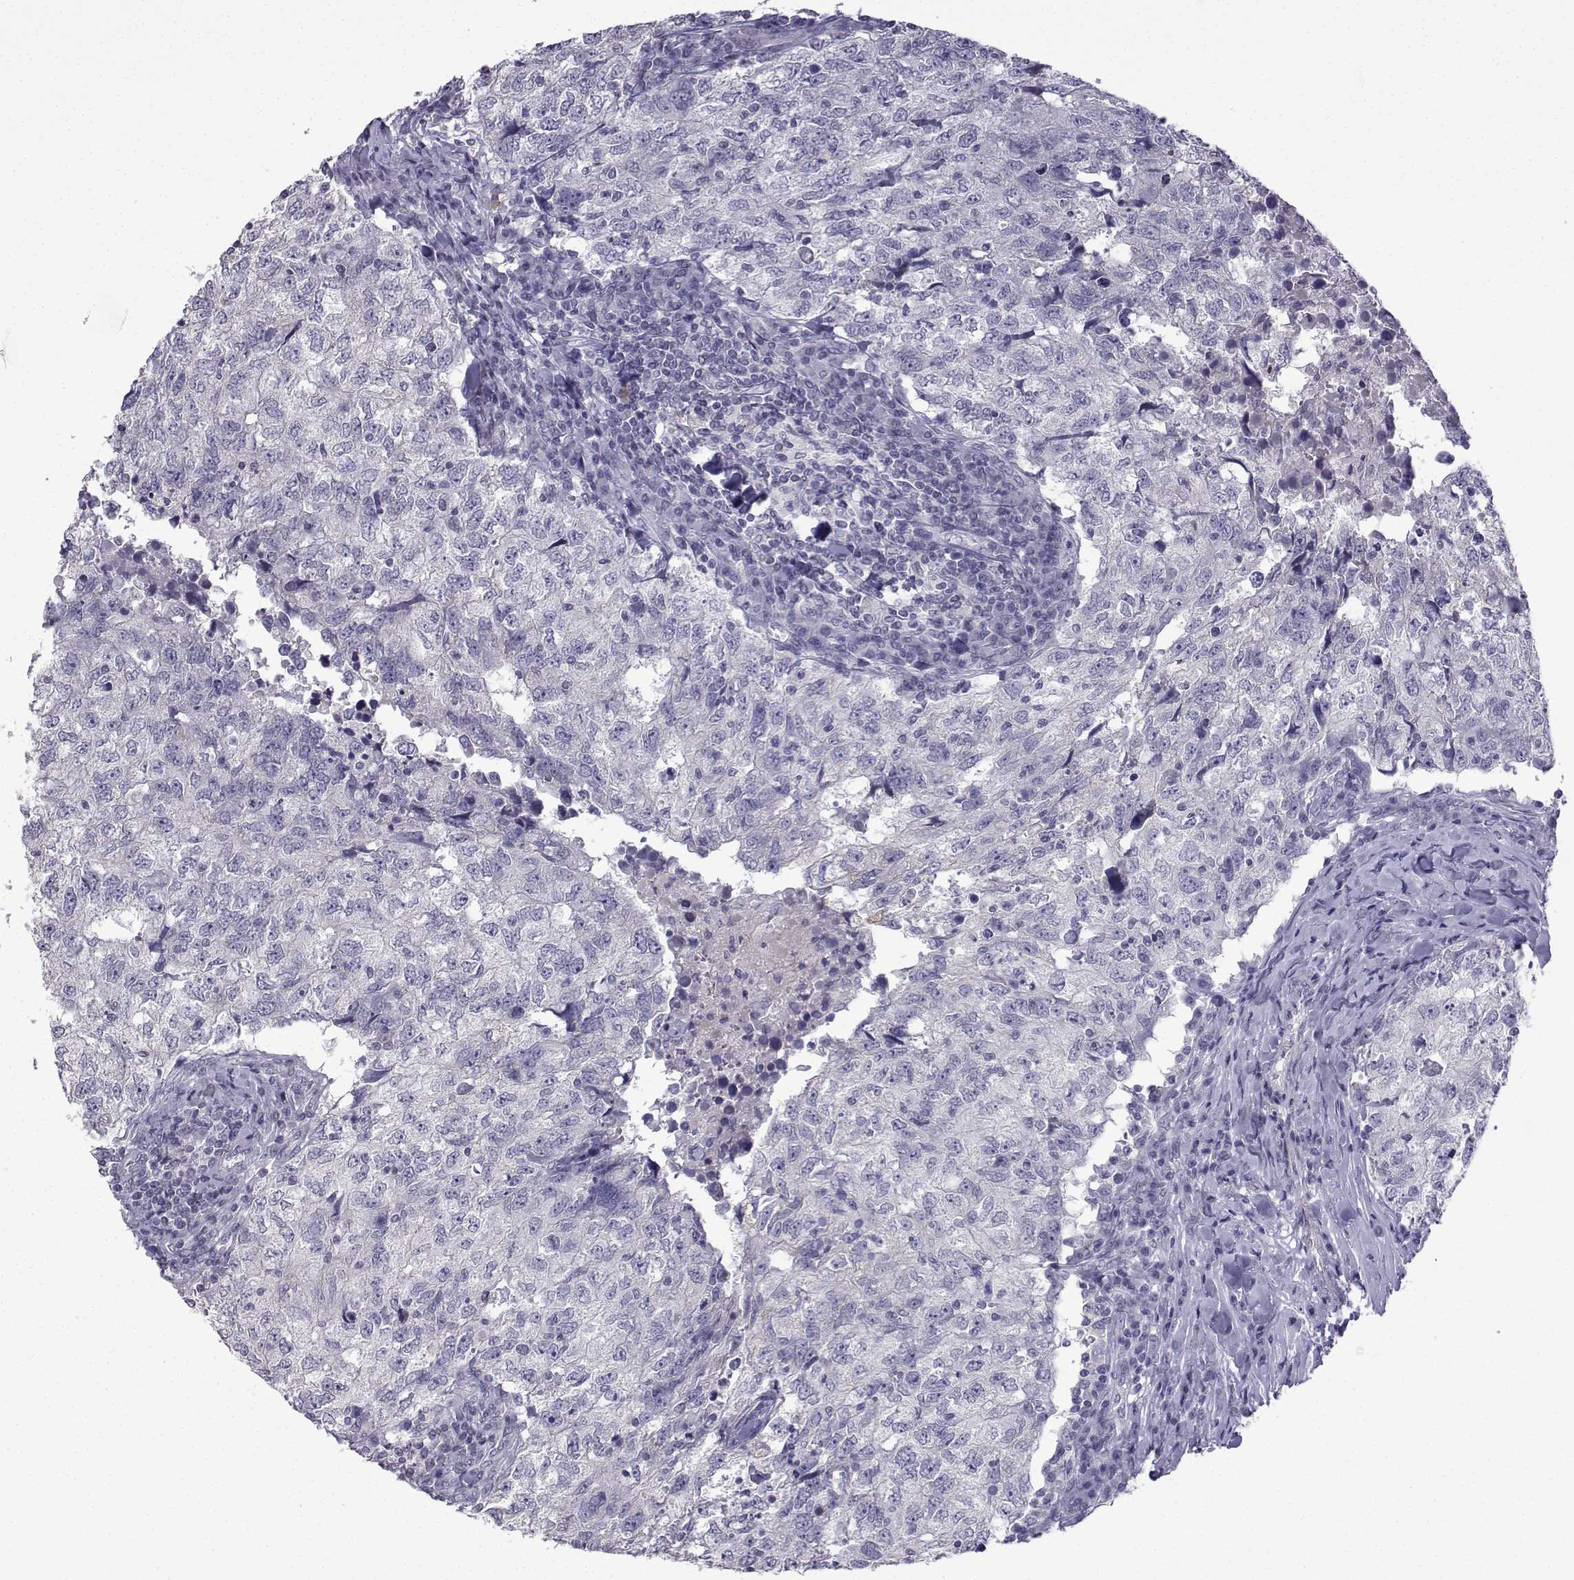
{"staining": {"intensity": "negative", "quantity": "none", "location": "none"}, "tissue": "breast cancer", "cell_type": "Tumor cells", "image_type": "cancer", "snomed": [{"axis": "morphology", "description": "Duct carcinoma"}, {"axis": "topography", "description": "Breast"}], "caption": "Immunohistochemistry (IHC) micrograph of human breast cancer (intraductal carcinoma) stained for a protein (brown), which demonstrates no expression in tumor cells.", "gene": "CFAP70", "patient": {"sex": "female", "age": 30}}